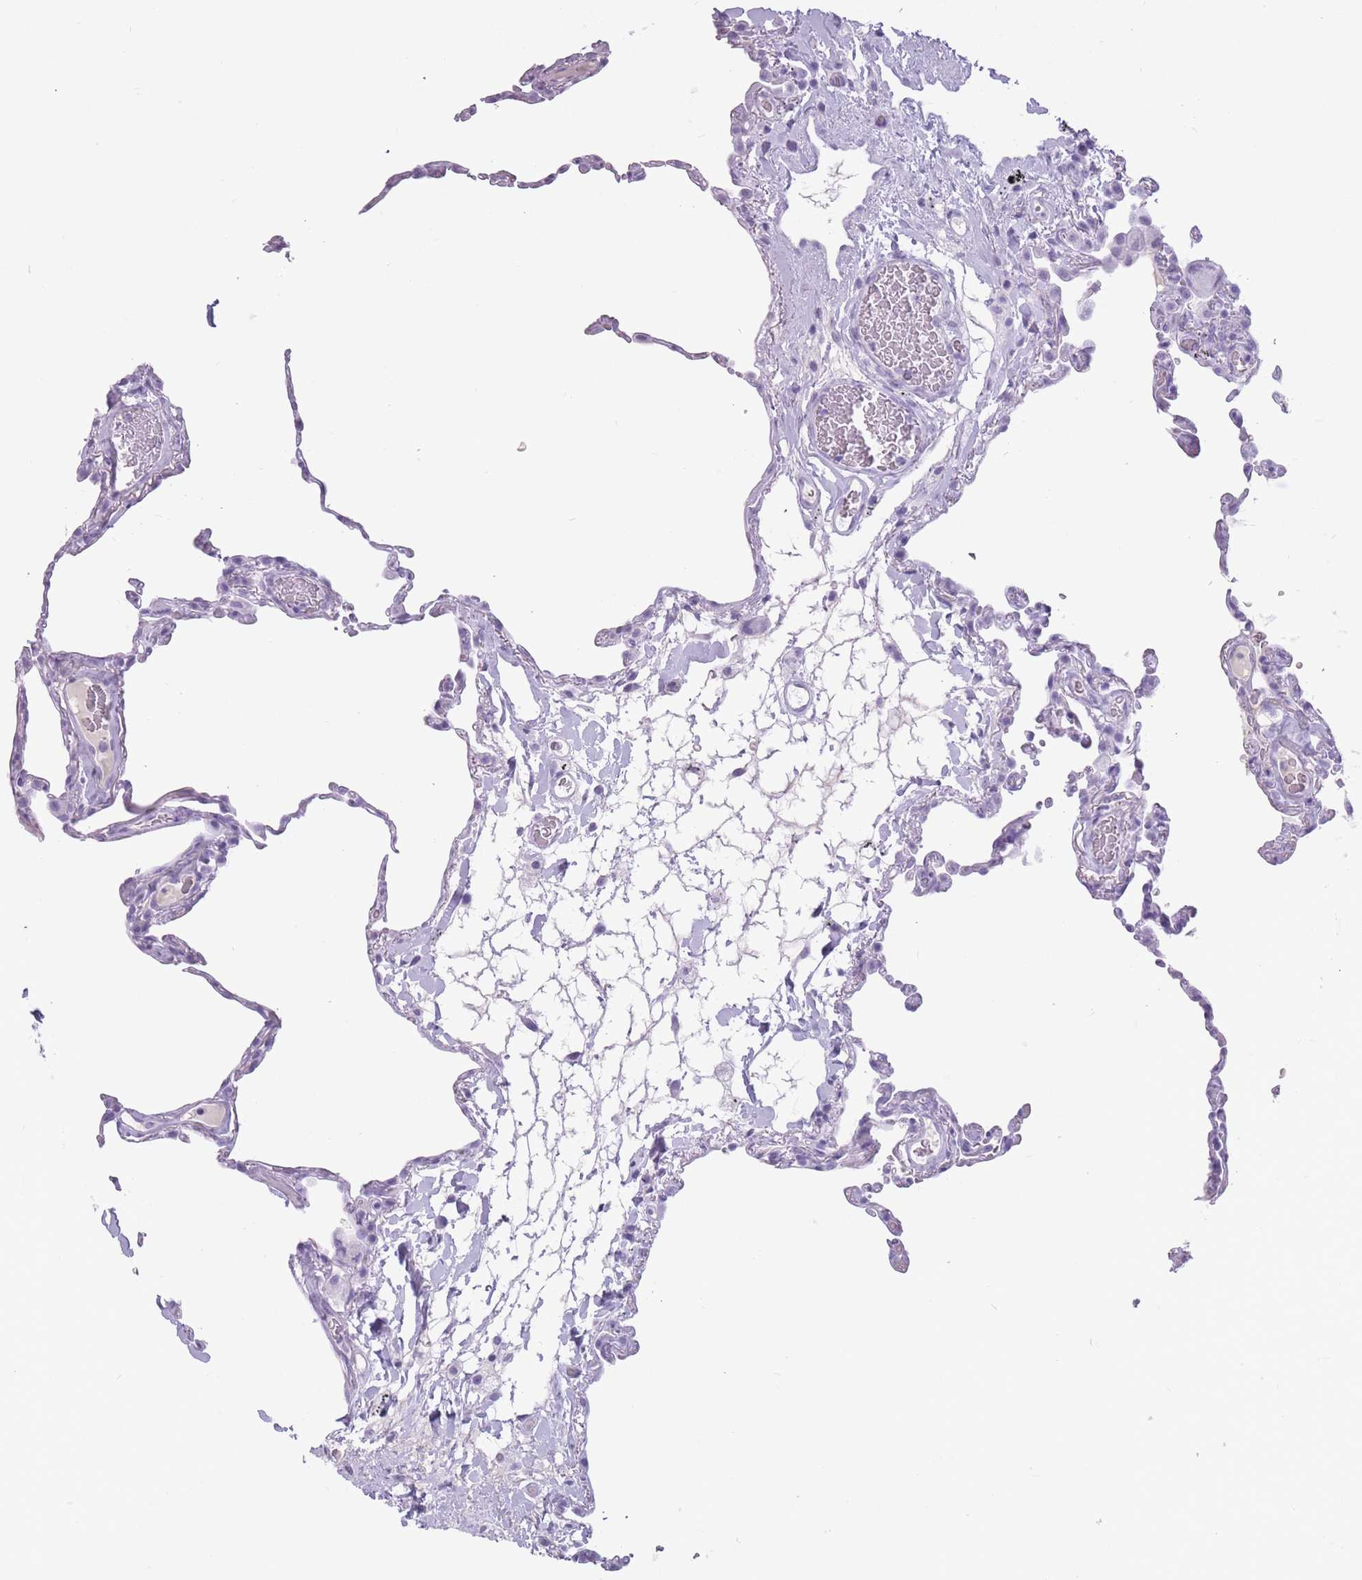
{"staining": {"intensity": "negative", "quantity": "none", "location": "none"}, "tissue": "lung", "cell_type": "Alveolar cells", "image_type": "normal", "snomed": [{"axis": "morphology", "description": "Normal tissue, NOS"}, {"axis": "topography", "description": "Lung"}], "caption": "High magnification brightfield microscopy of normal lung stained with DAB (3,3'-diaminobenzidine) (brown) and counterstained with hematoxylin (blue): alveolar cells show no significant positivity.", "gene": "PNMA3", "patient": {"sex": "female", "age": 57}}